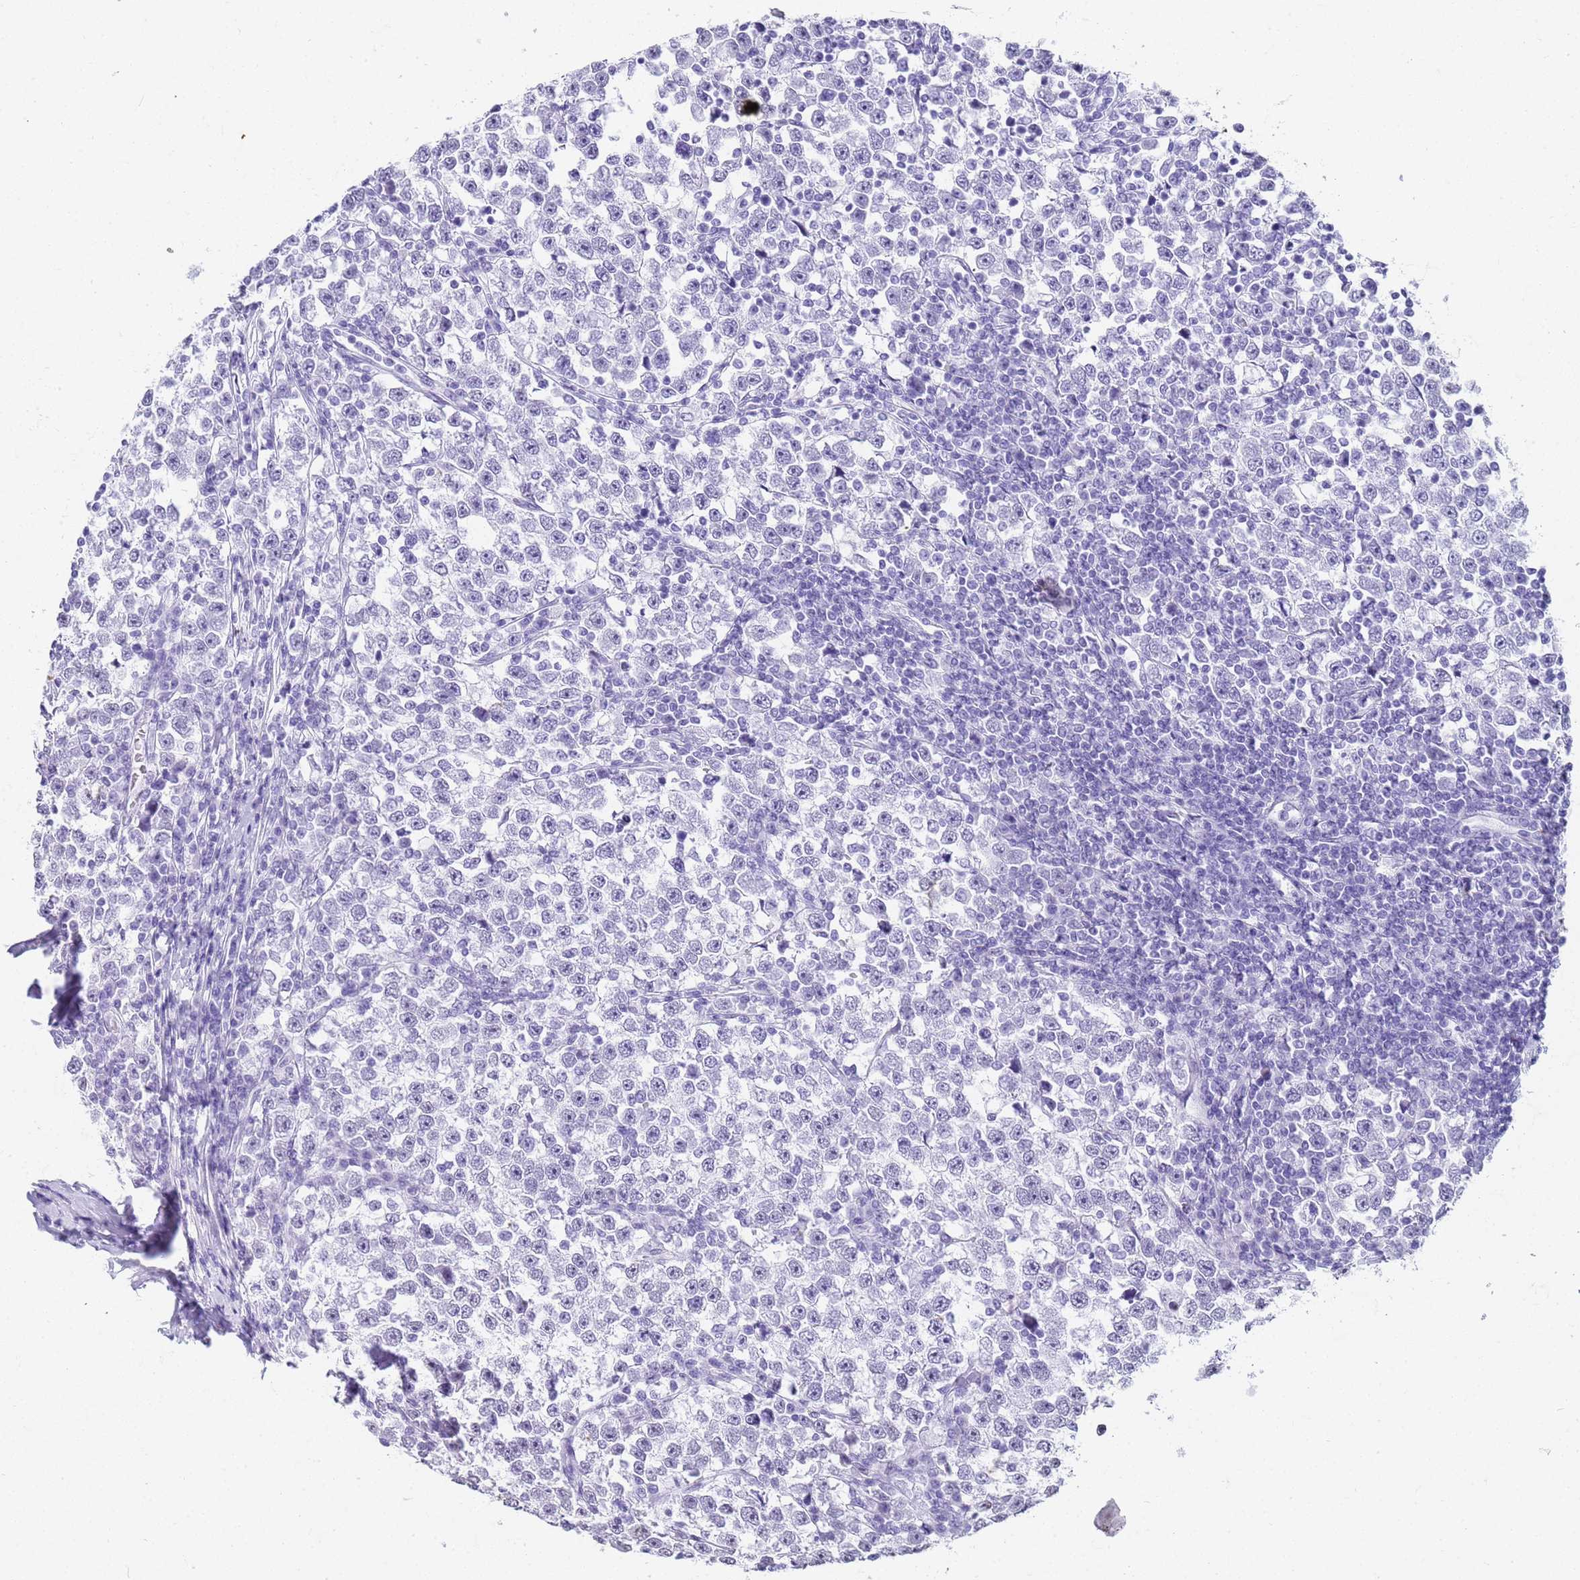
{"staining": {"intensity": "negative", "quantity": "none", "location": "none"}, "tissue": "testis cancer", "cell_type": "Tumor cells", "image_type": "cancer", "snomed": [{"axis": "morphology", "description": "Normal tissue, NOS"}, {"axis": "morphology", "description": "Seminoma, NOS"}, {"axis": "topography", "description": "Testis"}], "caption": "The image exhibits no staining of tumor cells in testis cancer (seminoma).", "gene": "SLC7A9", "patient": {"sex": "male", "age": 43}}